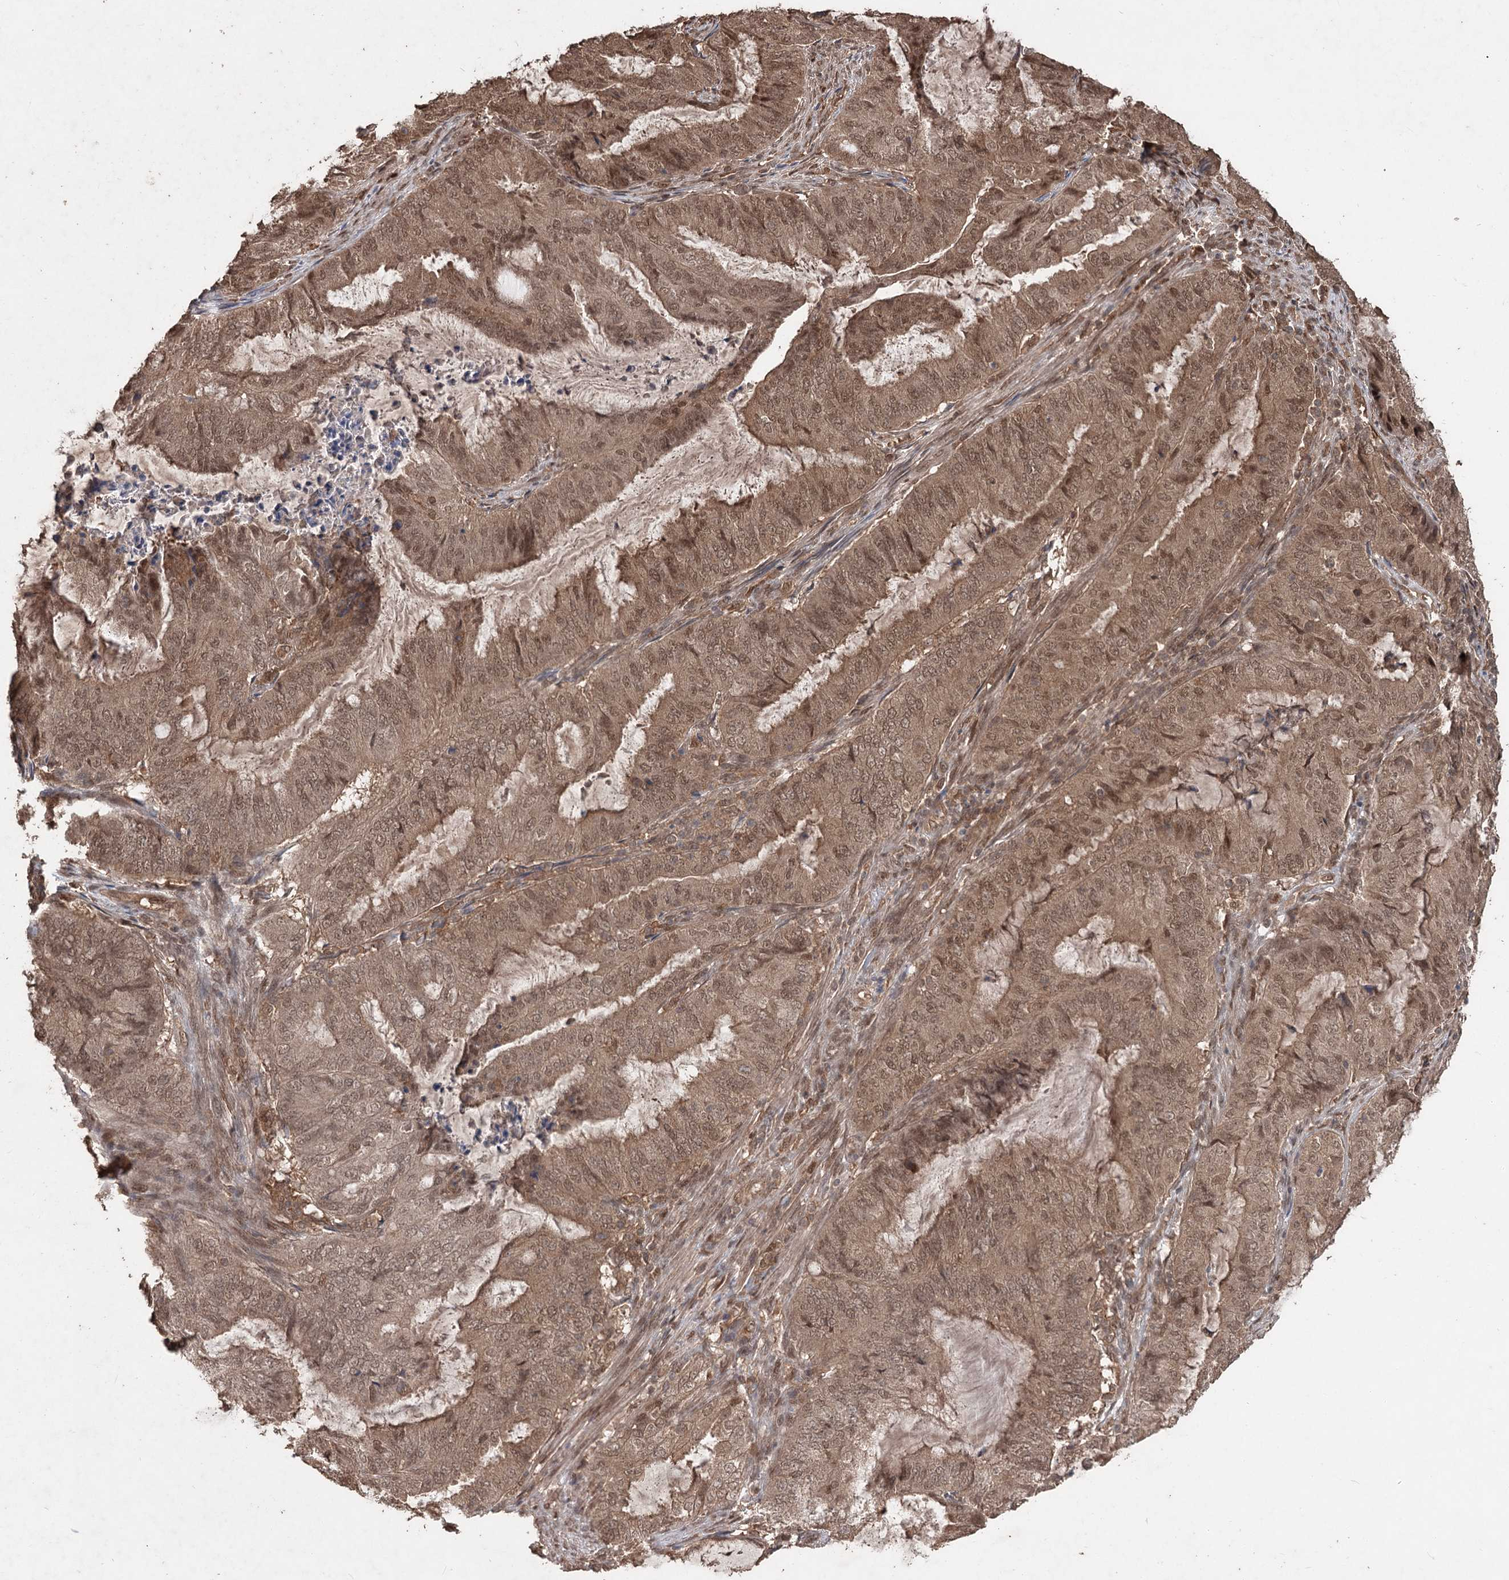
{"staining": {"intensity": "moderate", "quantity": ">75%", "location": "cytoplasmic/membranous,nuclear"}, "tissue": "endometrial cancer", "cell_type": "Tumor cells", "image_type": "cancer", "snomed": [{"axis": "morphology", "description": "Adenocarcinoma, NOS"}, {"axis": "topography", "description": "Endometrium"}], "caption": "Tumor cells show moderate cytoplasmic/membranous and nuclear positivity in approximately >75% of cells in adenocarcinoma (endometrial).", "gene": "FBXO7", "patient": {"sex": "female", "age": 51}}